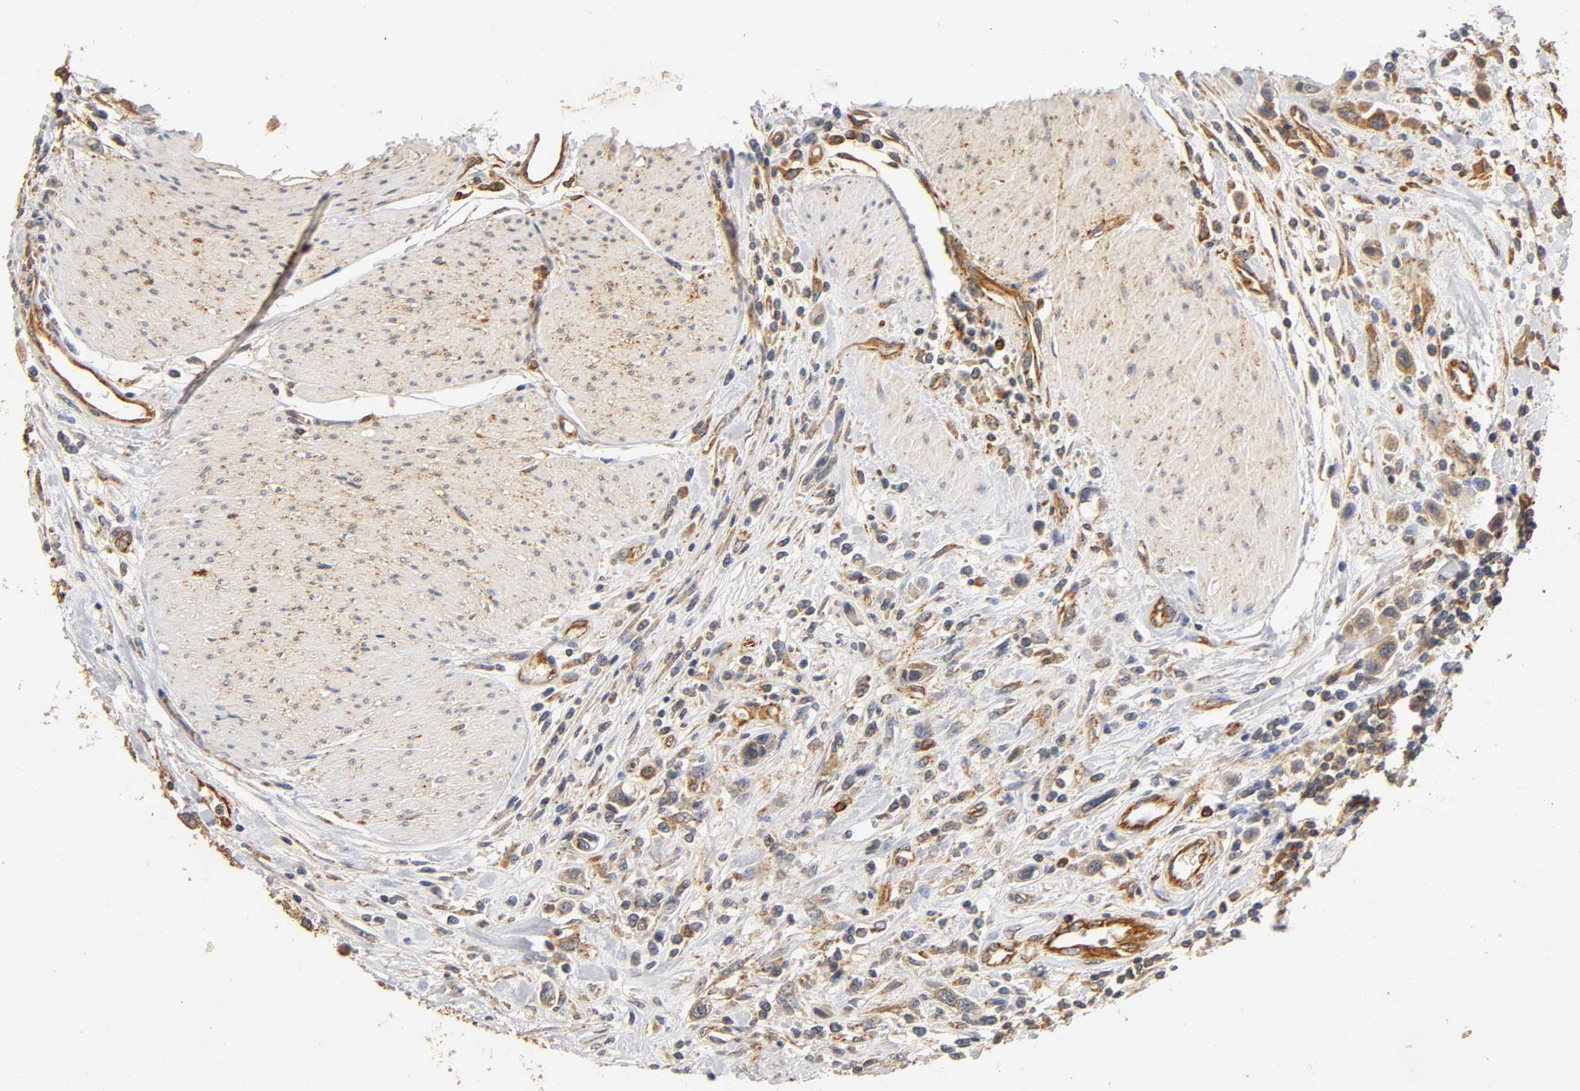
{"staining": {"intensity": "moderate", "quantity": ">75%", "location": "cytoplasmic/membranous"}, "tissue": "urothelial cancer", "cell_type": "Tumor cells", "image_type": "cancer", "snomed": [{"axis": "morphology", "description": "Urothelial carcinoma, High grade"}, {"axis": "topography", "description": "Urinary bladder"}], "caption": "High-grade urothelial carcinoma stained for a protein shows moderate cytoplasmic/membranous positivity in tumor cells.", "gene": "SCAP", "patient": {"sex": "male", "age": 50}}